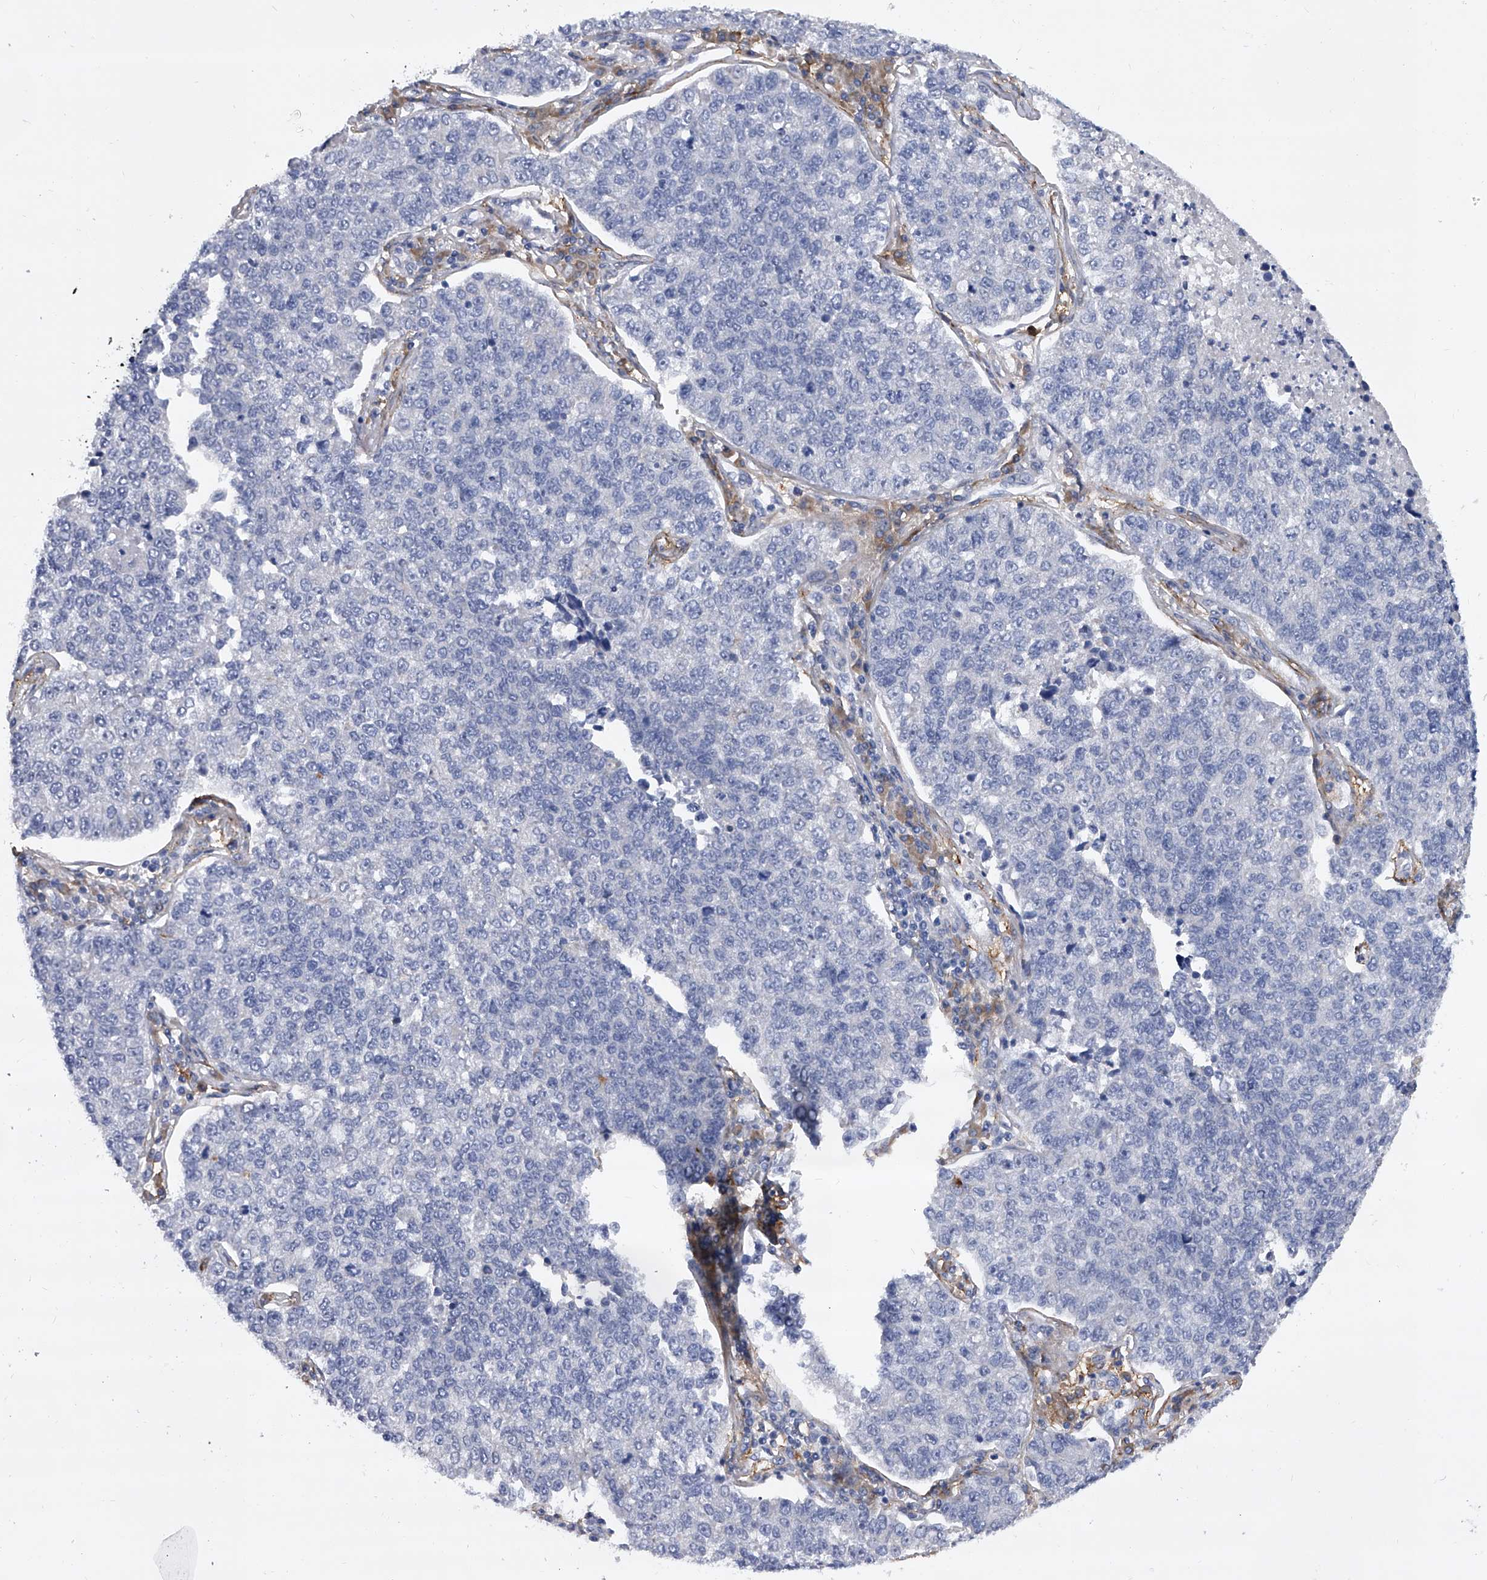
{"staining": {"intensity": "negative", "quantity": "none", "location": "none"}, "tissue": "lung cancer", "cell_type": "Tumor cells", "image_type": "cancer", "snomed": [{"axis": "morphology", "description": "Adenocarcinoma, NOS"}, {"axis": "topography", "description": "Lung"}], "caption": "The photomicrograph demonstrates no staining of tumor cells in lung cancer.", "gene": "ALG14", "patient": {"sex": "male", "age": 49}}